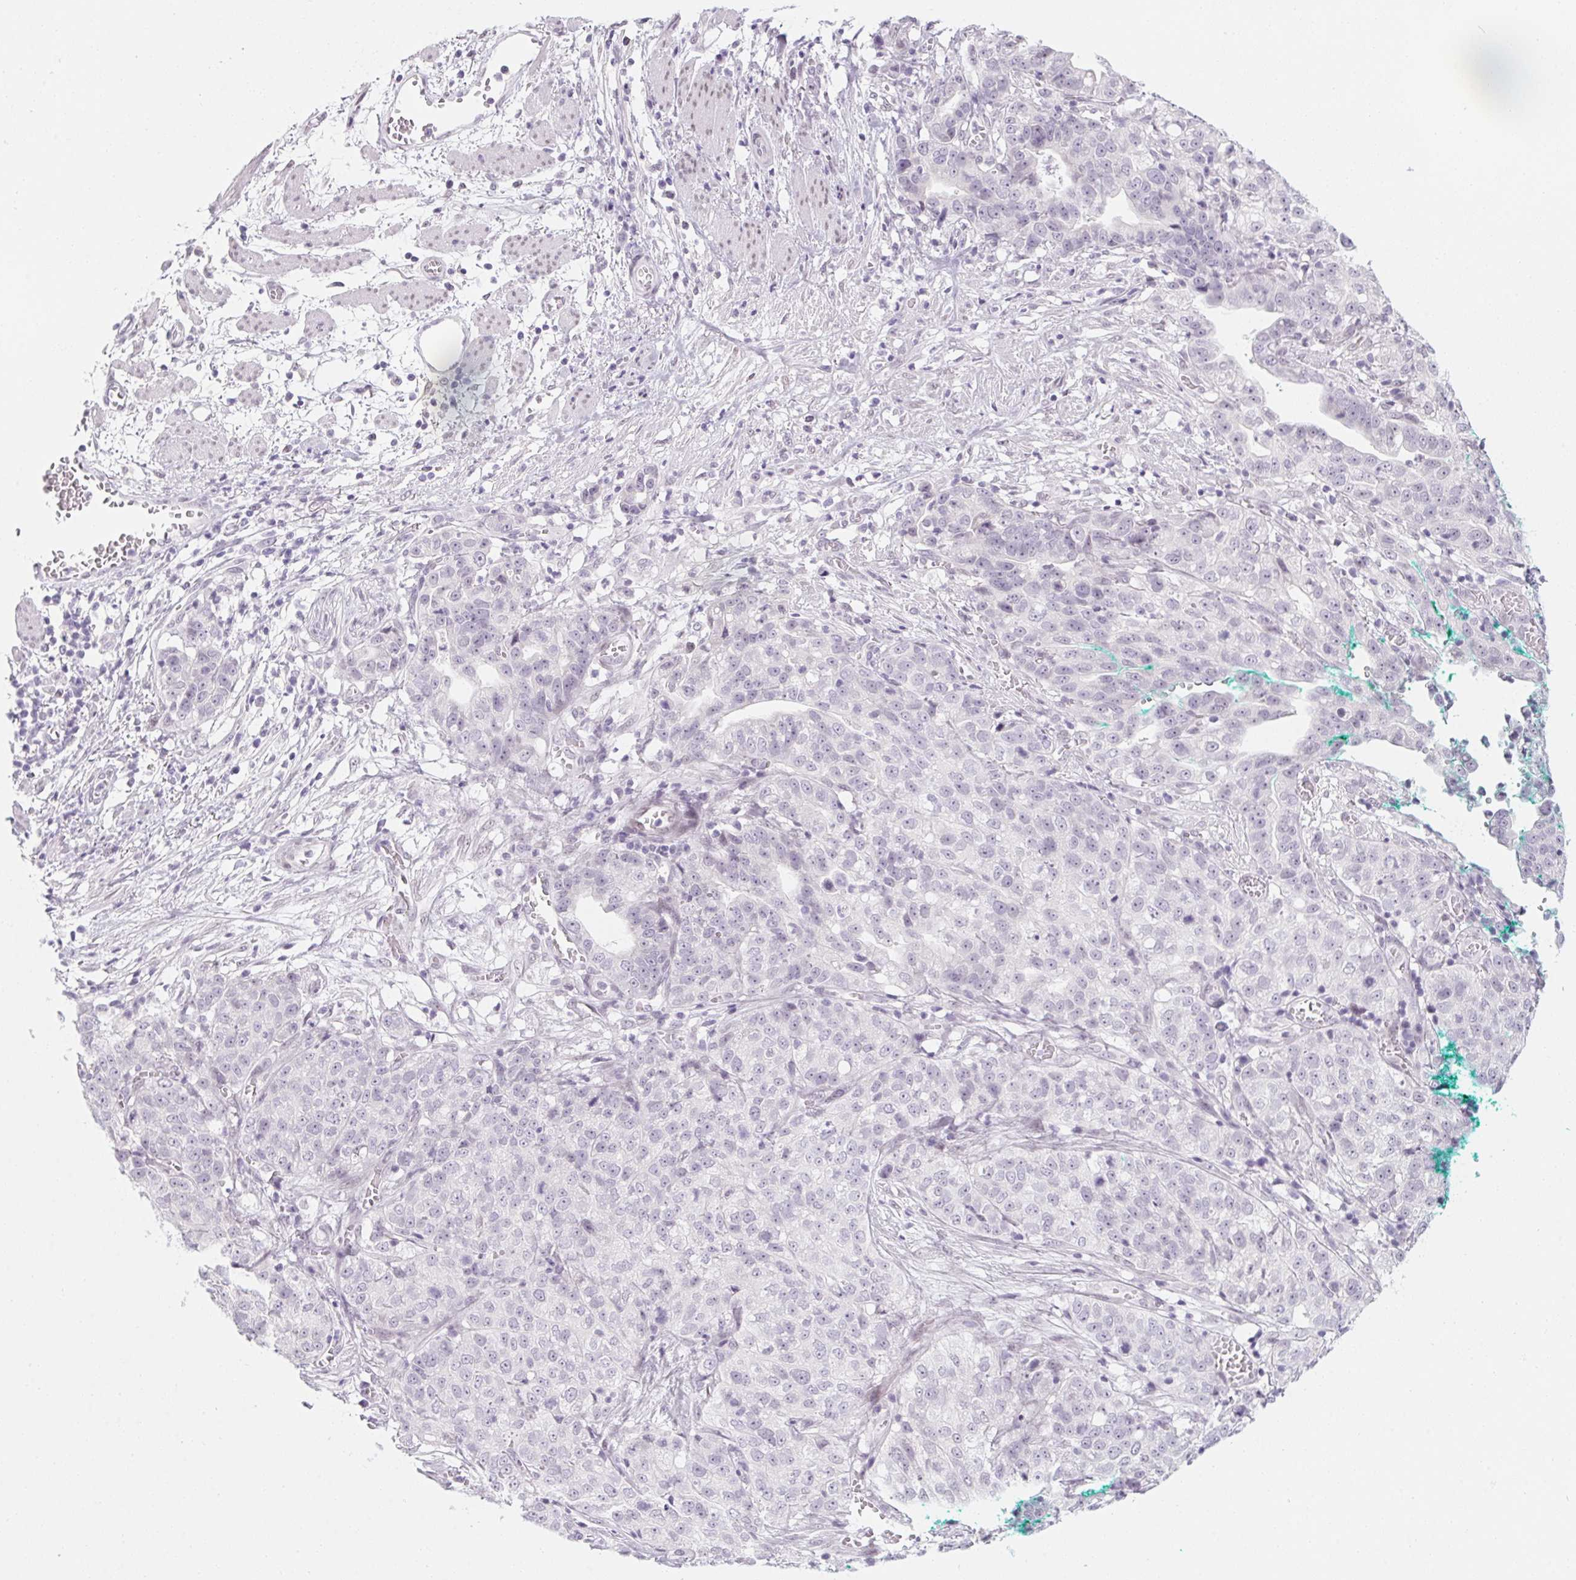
{"staining": {"intensity": "negative", "quantity": "none", "location": "none"}, "tissue": "stomach cancer", "cell_type": "Tumor cells", "image_type": "cancer", "snomed": [{"axis": "morphology", "description": "Adenocarcinoma, NOS"}, {"axis": "topography", "description": "Stomach, upper"}], "caption": "Immunohistochemistry histopathology image of adenocarcinoma (stomach) stained for a protein (brown), which displays no expression in tumor cells.", "gene": "KCNQ2", "patient": {"sex": "female", "age": 67}}